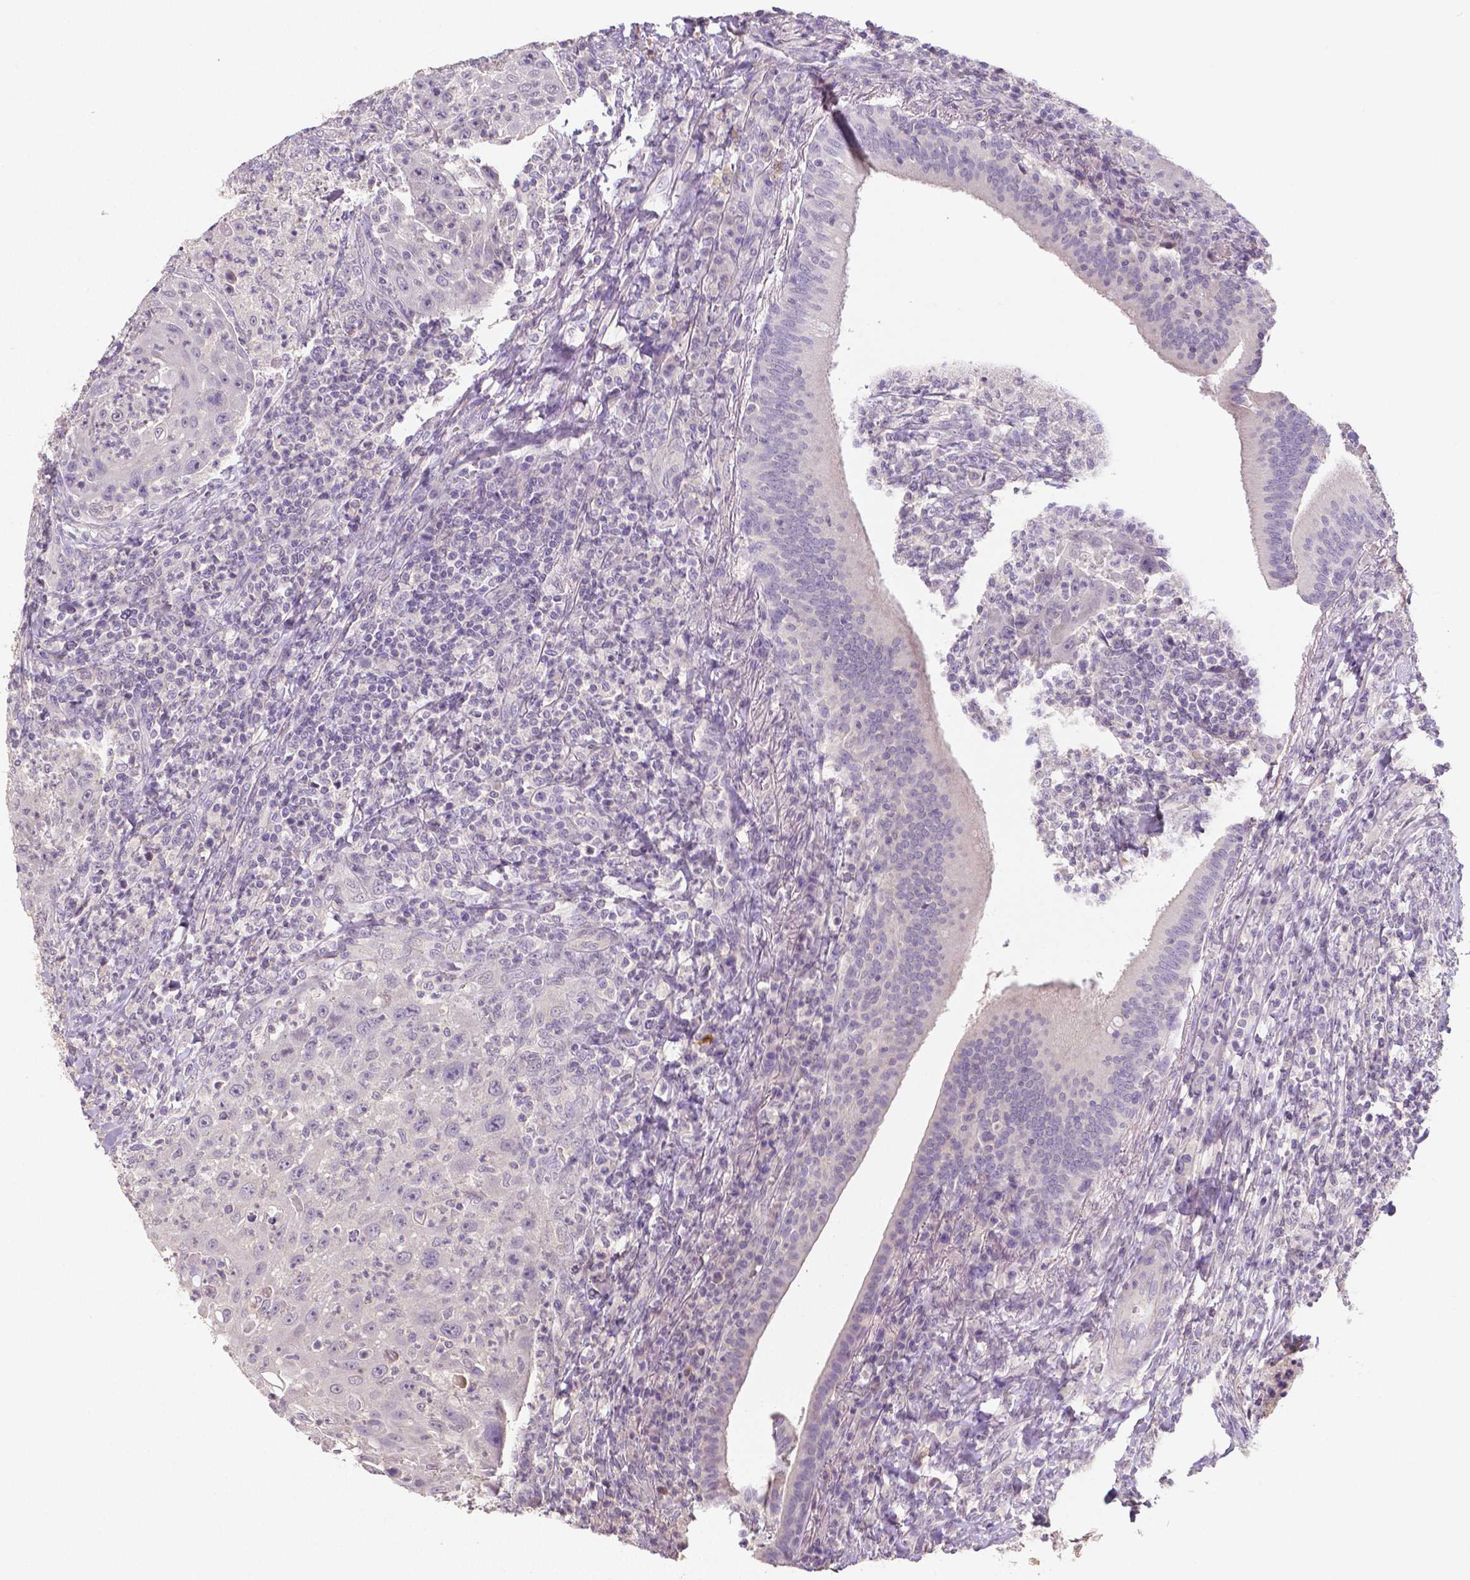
{"staining": {"intensity": "negative", "quantity": "none", "location": "none"}, "tissue": "head and neck cancer", "cell_type": "Tumor cells", "image_type": "cancer", "snomed": [{"axis": "morphology", "description": "Squamous cell carcinoma, NOS"}, {"axis": "topography", "description": "Head-Neck"}], "caption": "This is a micrograph of IHC staining of squamous cell carcinoma (head and neck), which shows no staining in tumor cells.", "gene": "CRMP1", "patient": {"sex": "male", "age": 69}}